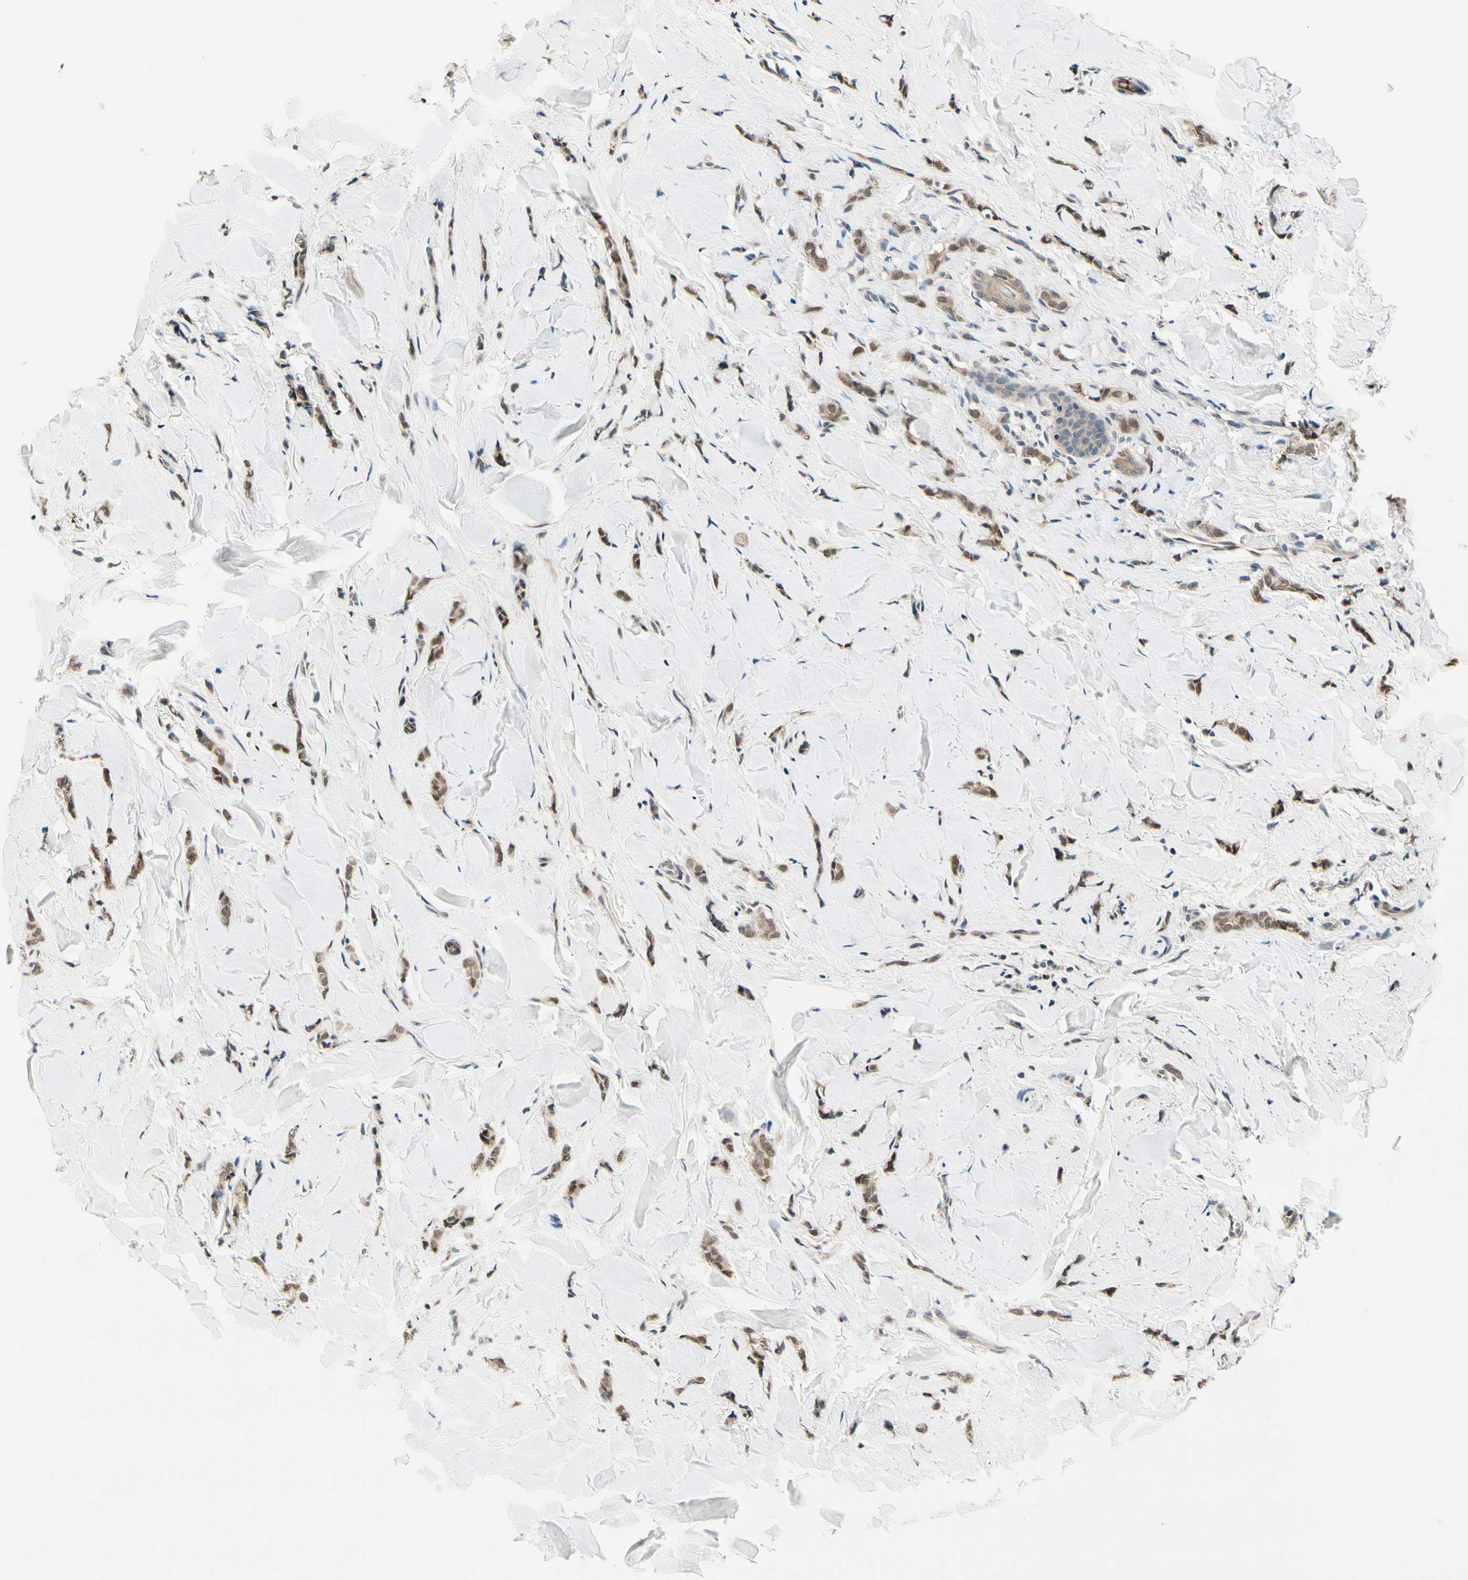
{"staining": {"intensity": "strong", "quantity": ">75%", "location": "cytoplasmic/membranous"}, "tissue": "breast cancer", "cell_type": "Tumor cells", "image_type": "cancer", "snomed": [{"axis": "morphology", "description": "Lobular carcinoma"}, {"axis": "topography", "description": "Skin"}, {"axis": "topography", "description": "Breast"}], "caption": "Strong cytoplasmic/membranous expression for a protein is identified in about >75% of tumor cells of breast cancer (lobular carcinoma) using immunohistochemistry.", "gene": "PDK2", "patient": {"sex": "female", "age": 46}}